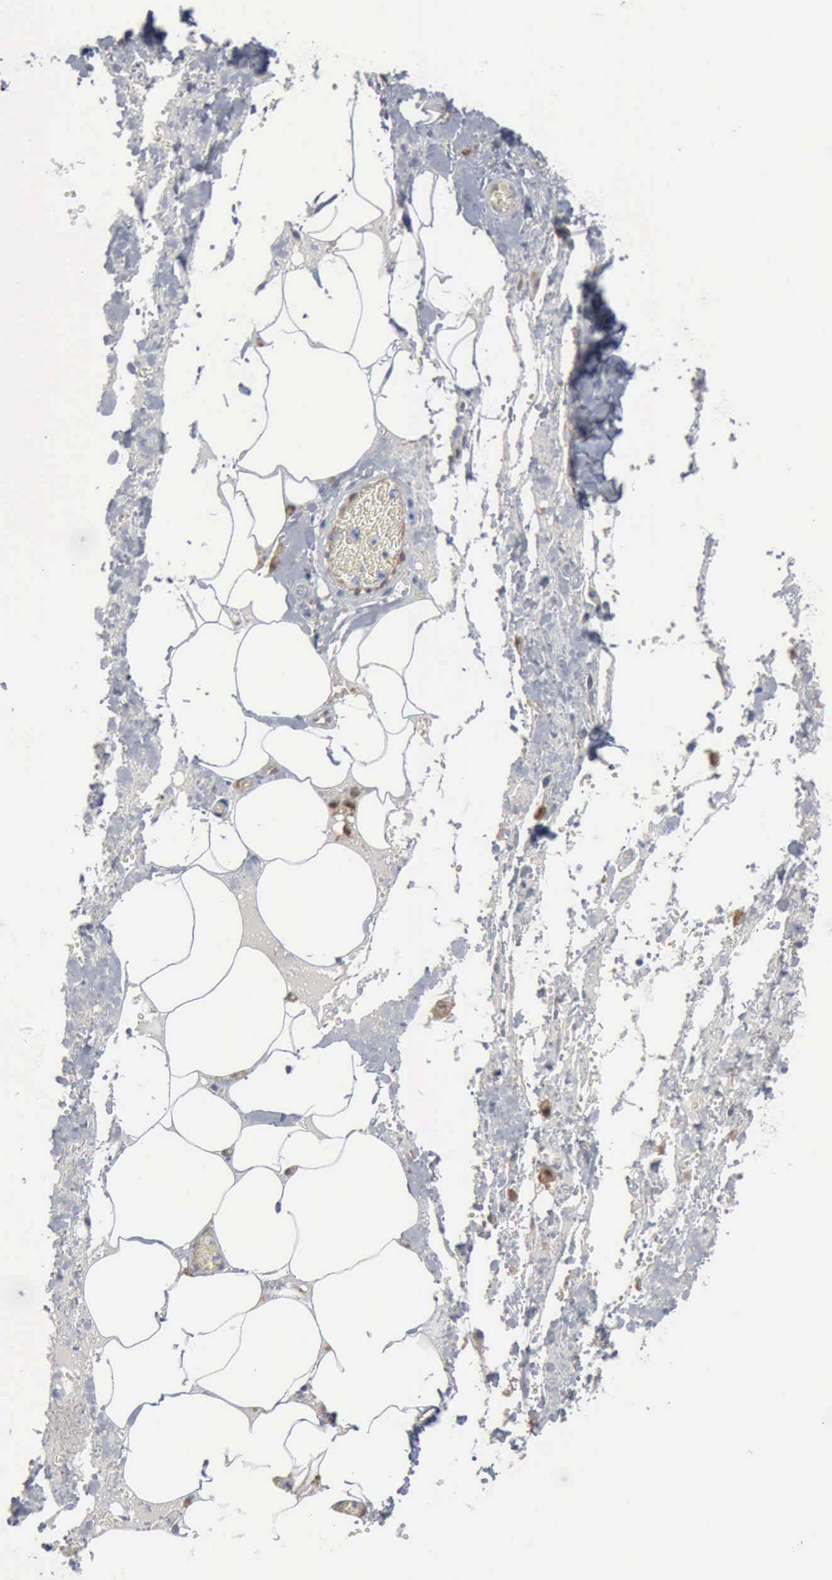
{"staining": {"intensity": "negative", "quantity": "none", "location": "none"}, "tissue": "smooth muscle", "cell_type": "Smooth muscle cells", "image_type": "normal", "snomed": [{"axis": "morphology", "description": "Normal tissue, NOS"}, {"axis": "topography", "description": "Uterus"}], "caption": "A high-resolution photomicrograph shows immunohistochemistry (IHC) staining of unremarkable smooth muscle, which reveals no significant expression in smooth muscle cells.", "gene": "FSCN1", "patient": {"sex": "female", "age": 56}}